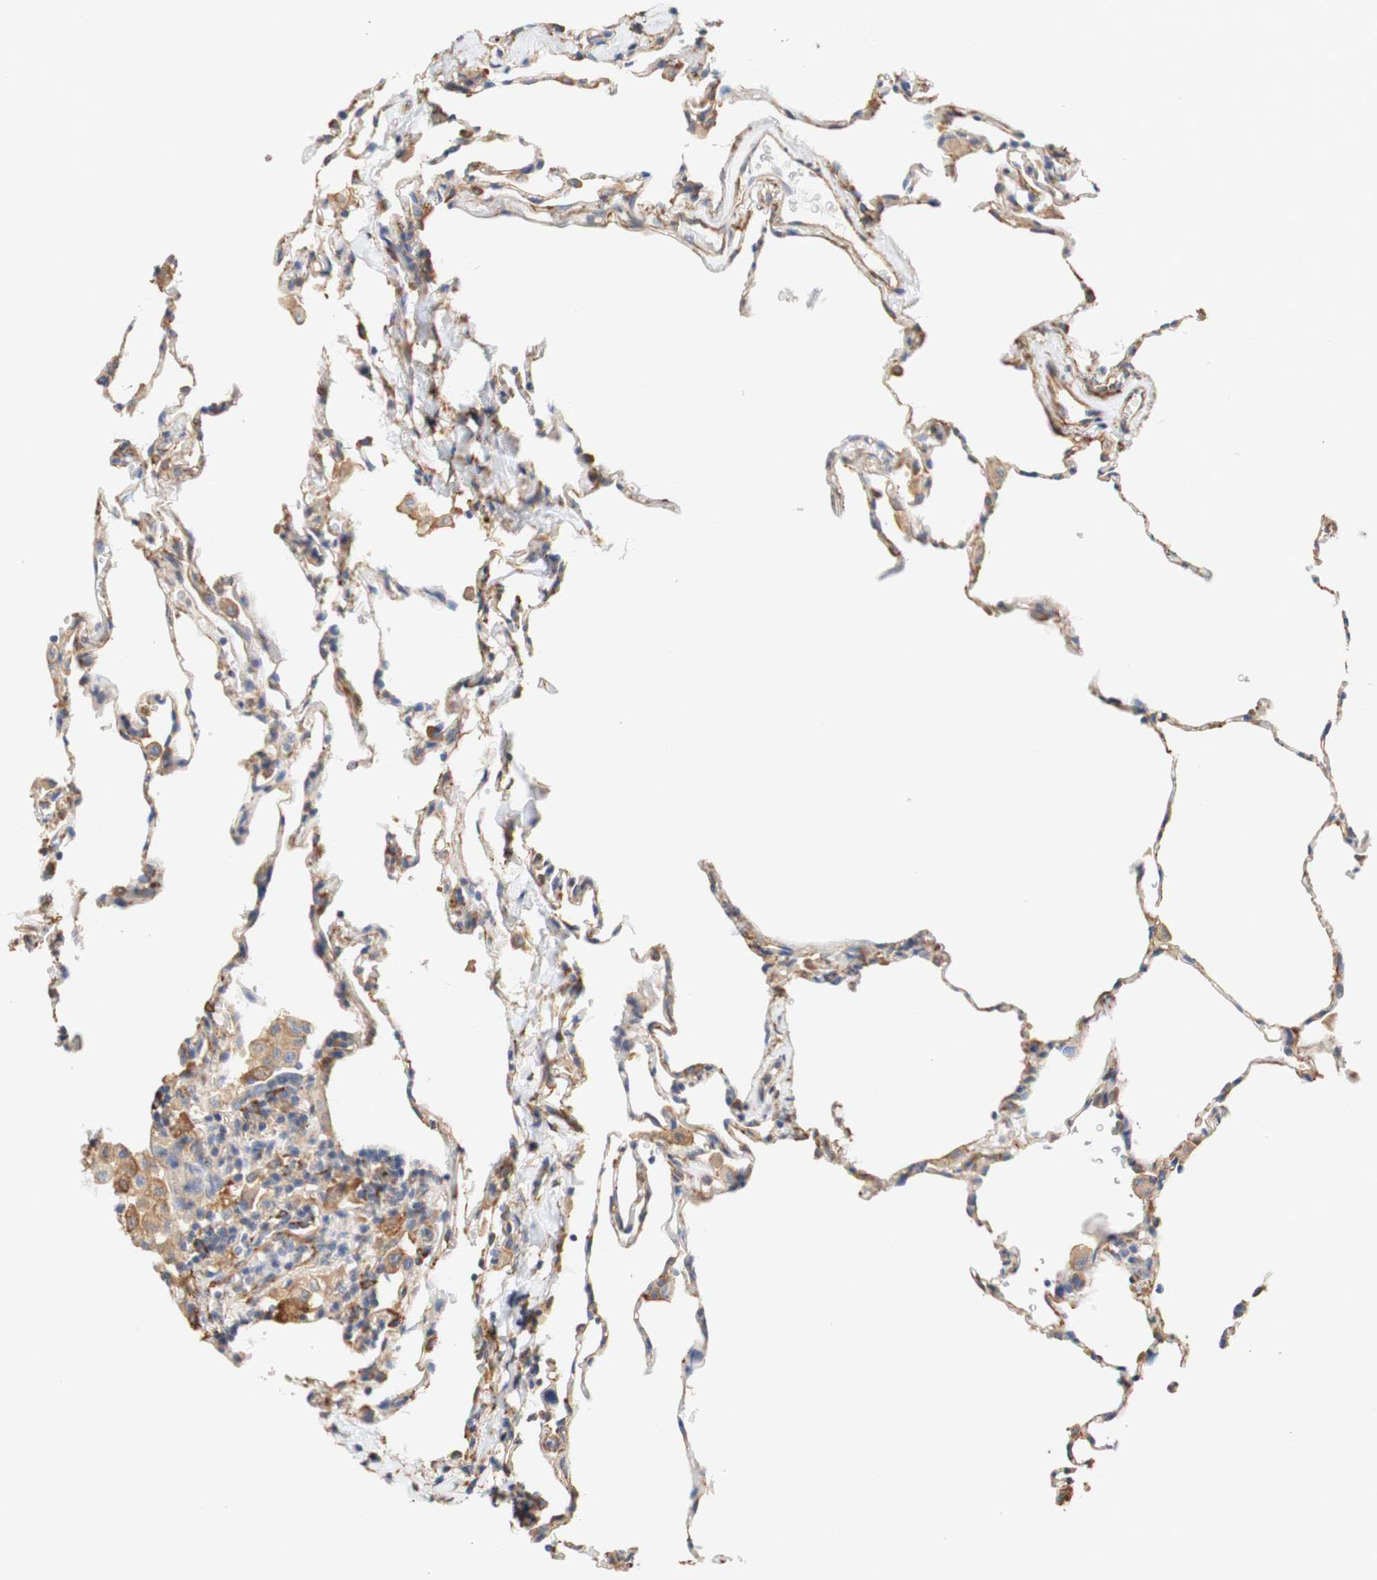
{"staining": {"intensity": "moderate", "quantity": ">75%", "location": "cytoplasmic/membranous"}, "tissue": "lung", "cell_type": "Alveolar cells", "image_type": "normal", "snomed": [{"axis": "morphology", "description": "Normal tissue, NOS"}, {"axis": "topography", "description": "Lung"}], "caption": "Immunohistochemical staining of unremarkable human lung reveals >75% levels of moderate cytoplasmic/membranous protein positivity in about >75% of alveolar cells.", "gene": "EIF2AK4", "patient": {"sex": "male", "age": 59}}